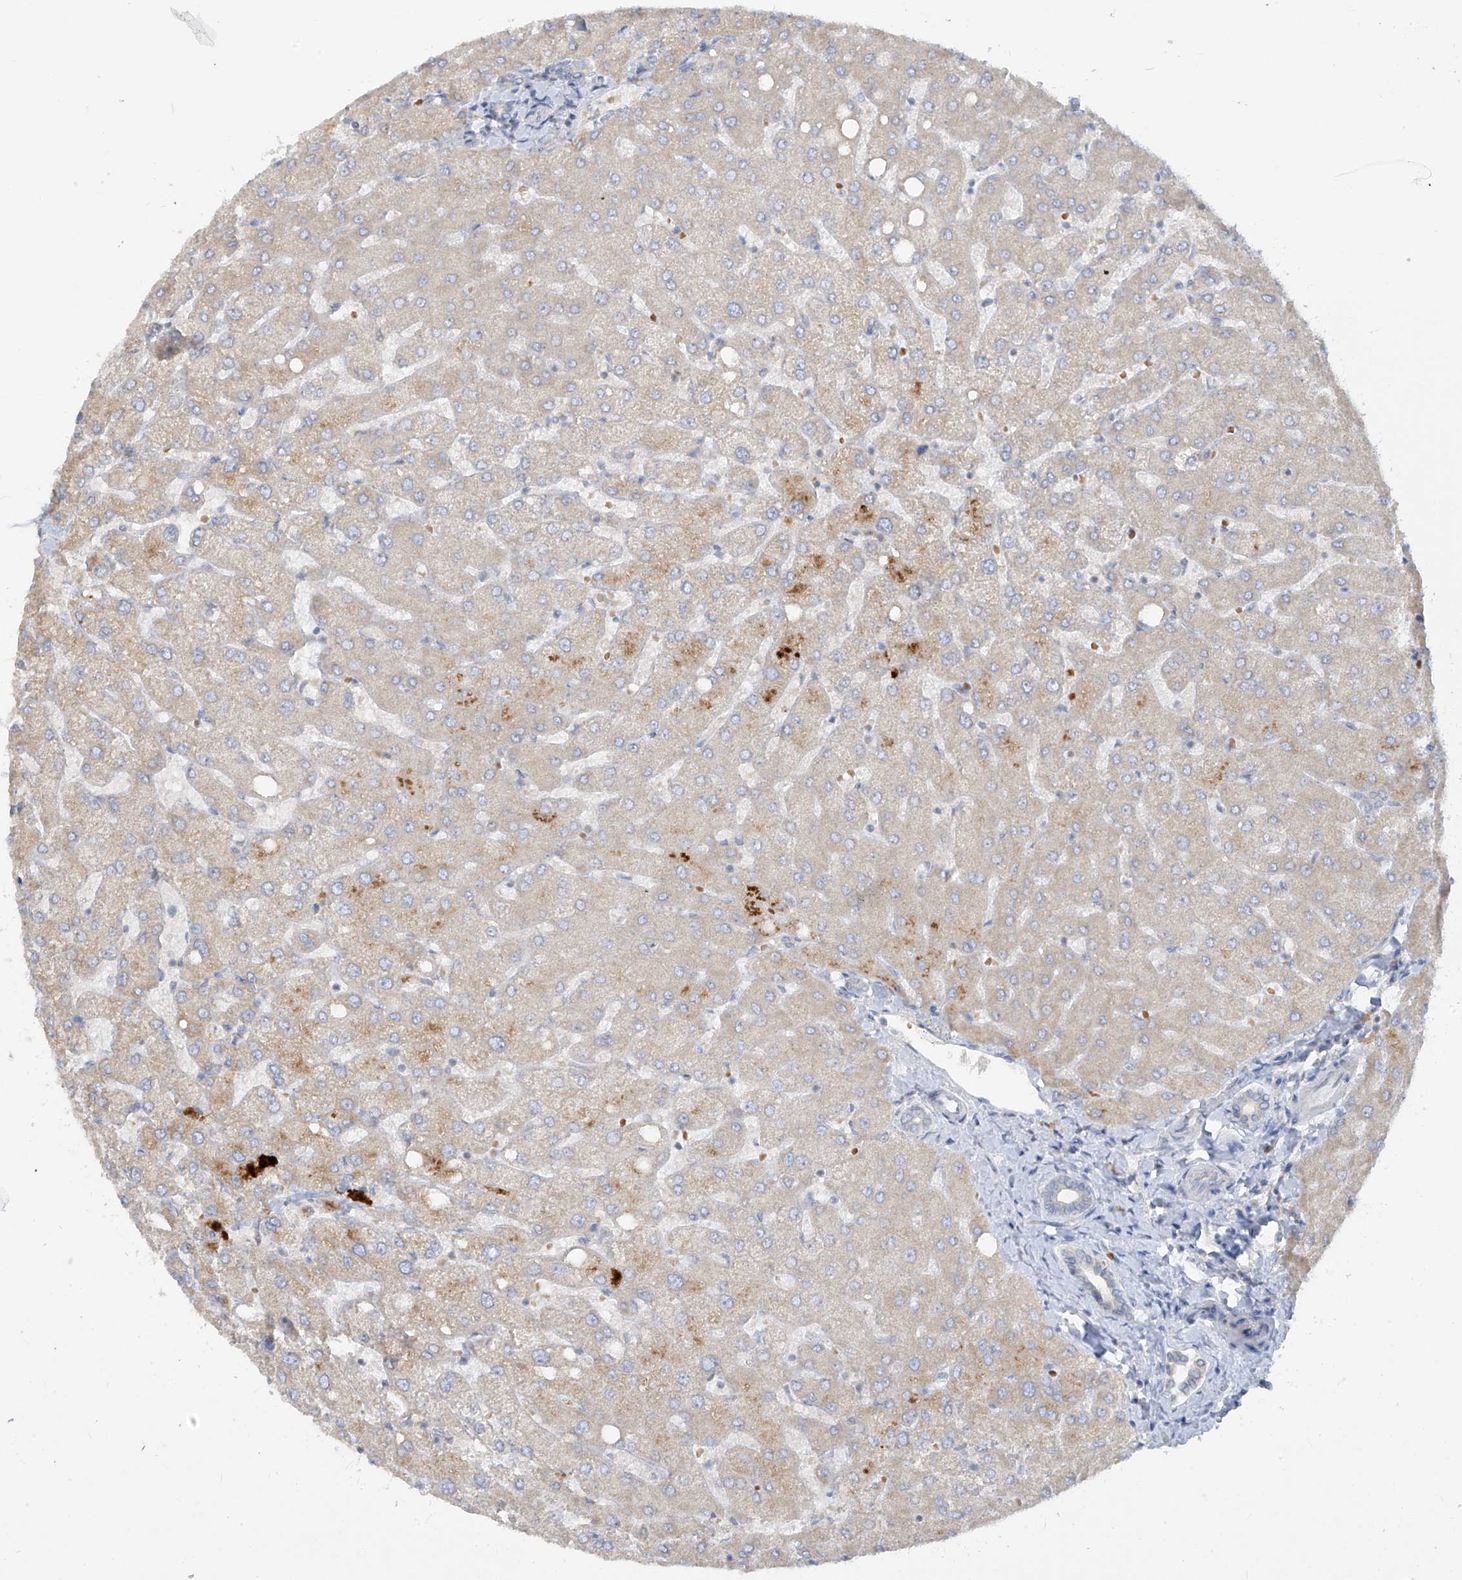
{"staining": {"intensity": "negative", "quantity": "none", "location": "none"}, "tissue": "liver", "cell_type": "Cholangiocytes", "image_type": "normal", "snomed": [{"axis": "morphology", "description": "Normal tissue, NOS"}, {"axis": "topography", "description": "Liver"}], "caption": "High power microscopy micrograph of an immunohistochemistry (IHC) image of normal liver, revealing no significant staining in cholangiocytes. Nuclei are stained in blue.", "gene": "DGKQ", "patient": {"sex": "female", "age": 54}}